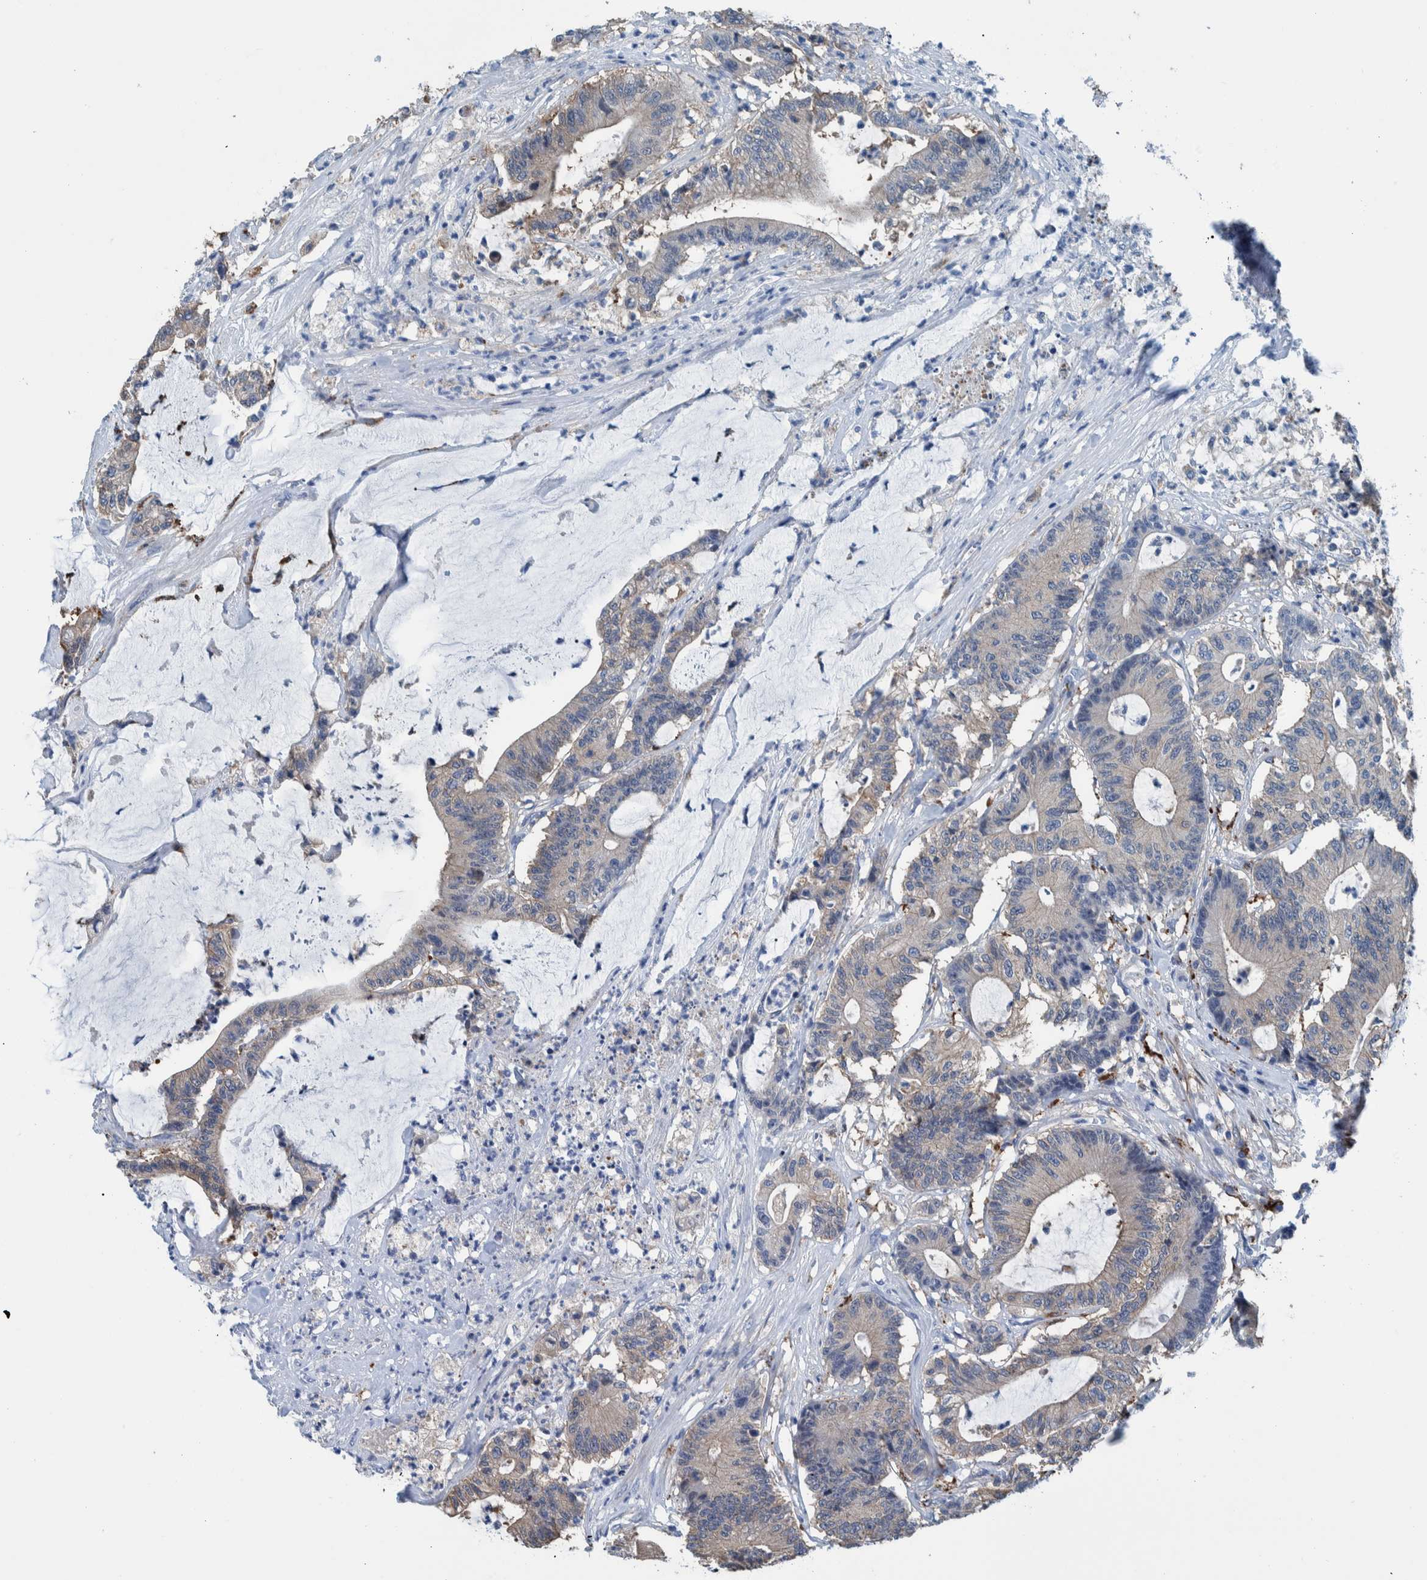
{"staining": {"intensity": "weak", "quantity": "25%-75%", "location": "cytoplasmic/membranous"}, "tissue": "colorectal cancer", "cell_type": "Tumor cells", "image_type": "cancer", "snomed": [{"axis": "morphology", "description": "Adenocarcinoma, NOS"}, {"axis": "topography", "description": "Colon"}], "caption": "Immunohistochemical staining of human colorectal adenocarcinoma exhibits low levels of weak cytoplasmic/membranous protein positivity in approximately 25%-75% of tumor cells.", "gene": "IDO1", "patient": {"sex": "female", "age": 84}}